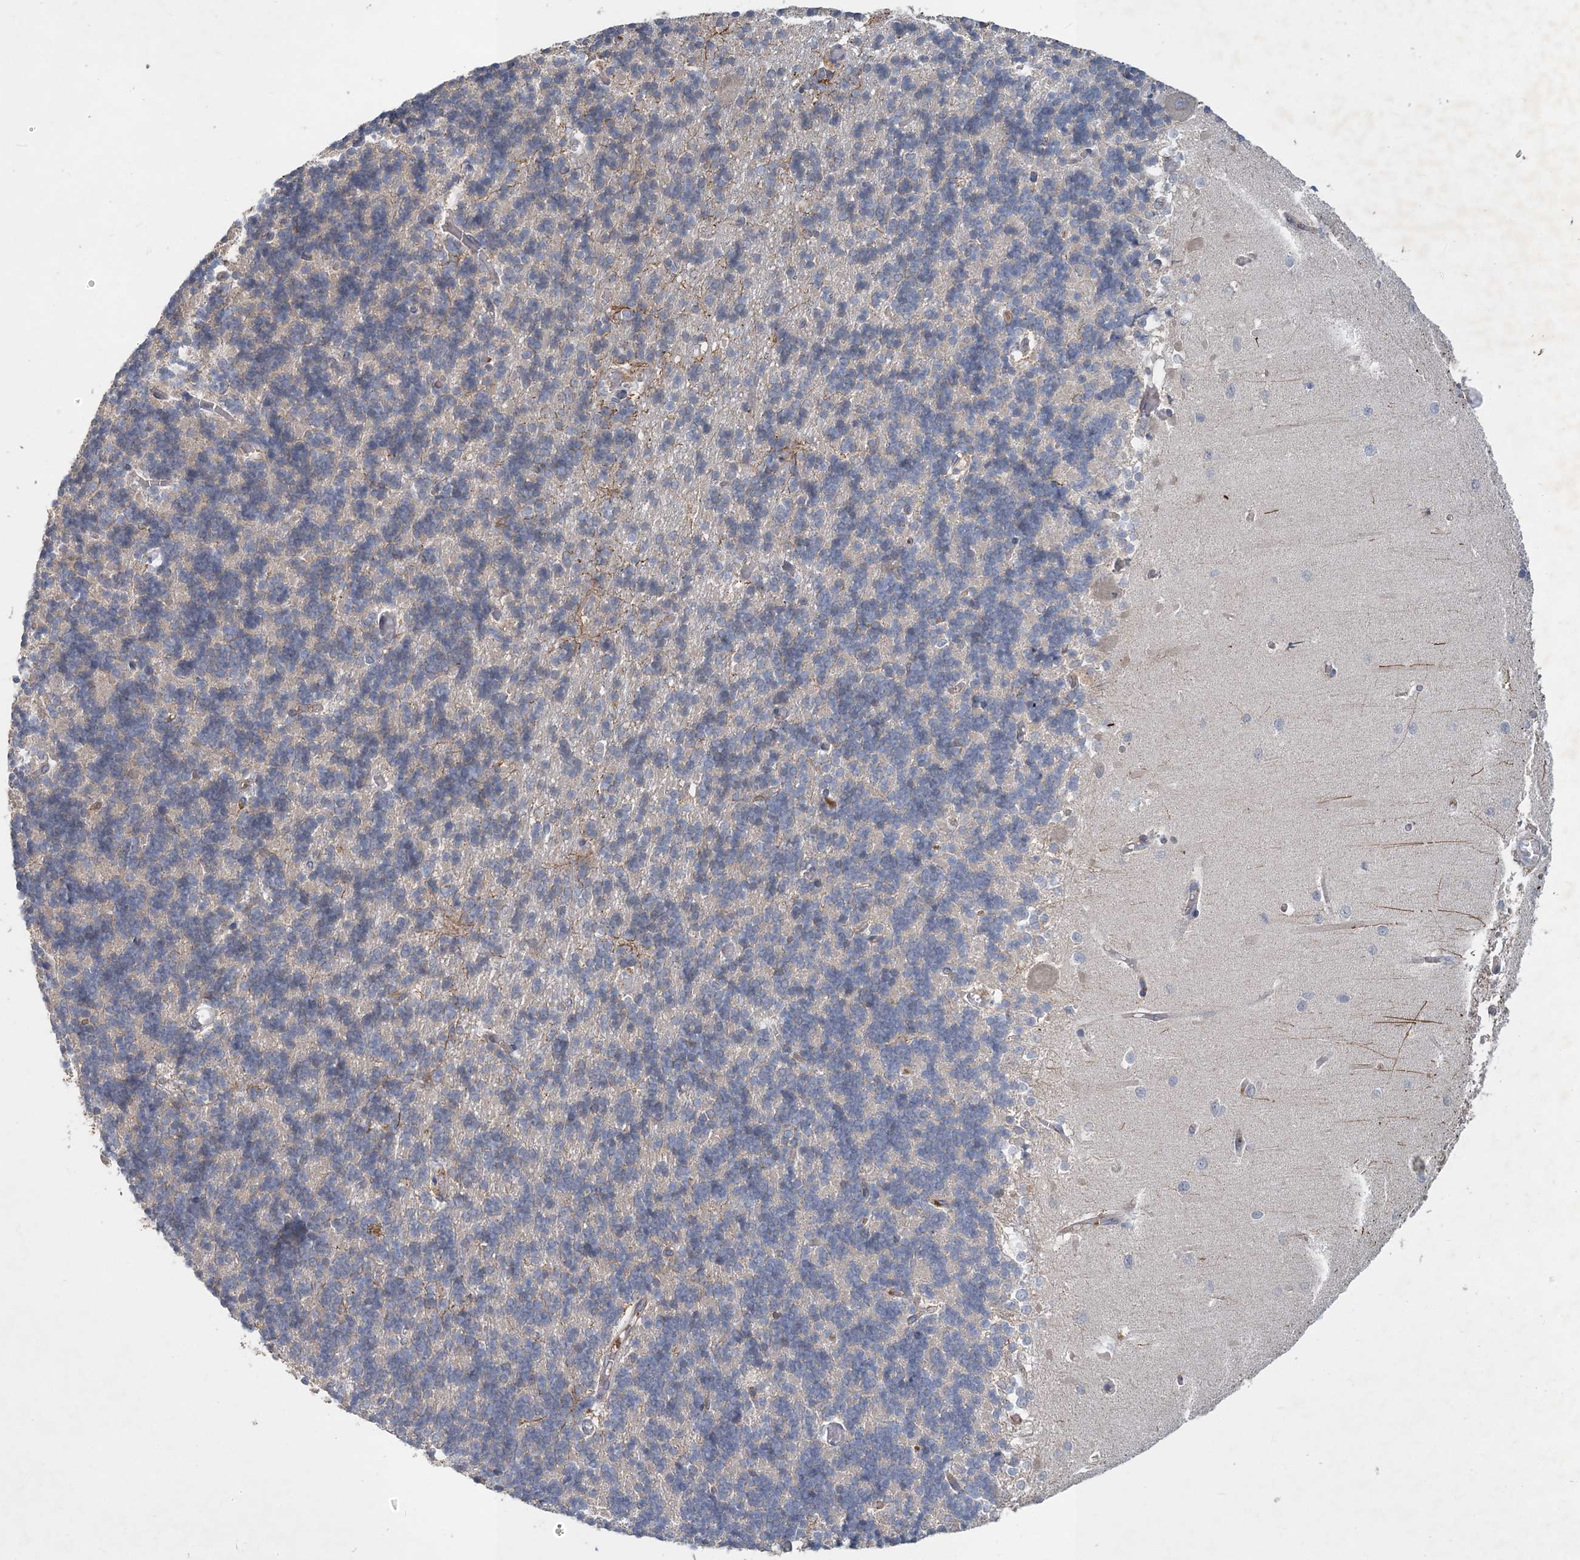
{"staining": {"intensity": "negative", "quantity": "none", "location": "none"}, "tissue": "cerebellum", "cell_type": "Cells in granular layer", "image_type": "normal", "snomed": [{"axis": "morphology", "description": "Normal tissue, NOS"}, {"axis": "topography", "description": "Cerebellum"}], "caption": "This is an IHC histopathology image of unremarkable cerebellum. There is no positivity in cells in granular layer.", "gene": "RNF25", "patient": {"sex": "male", "age": 37}}